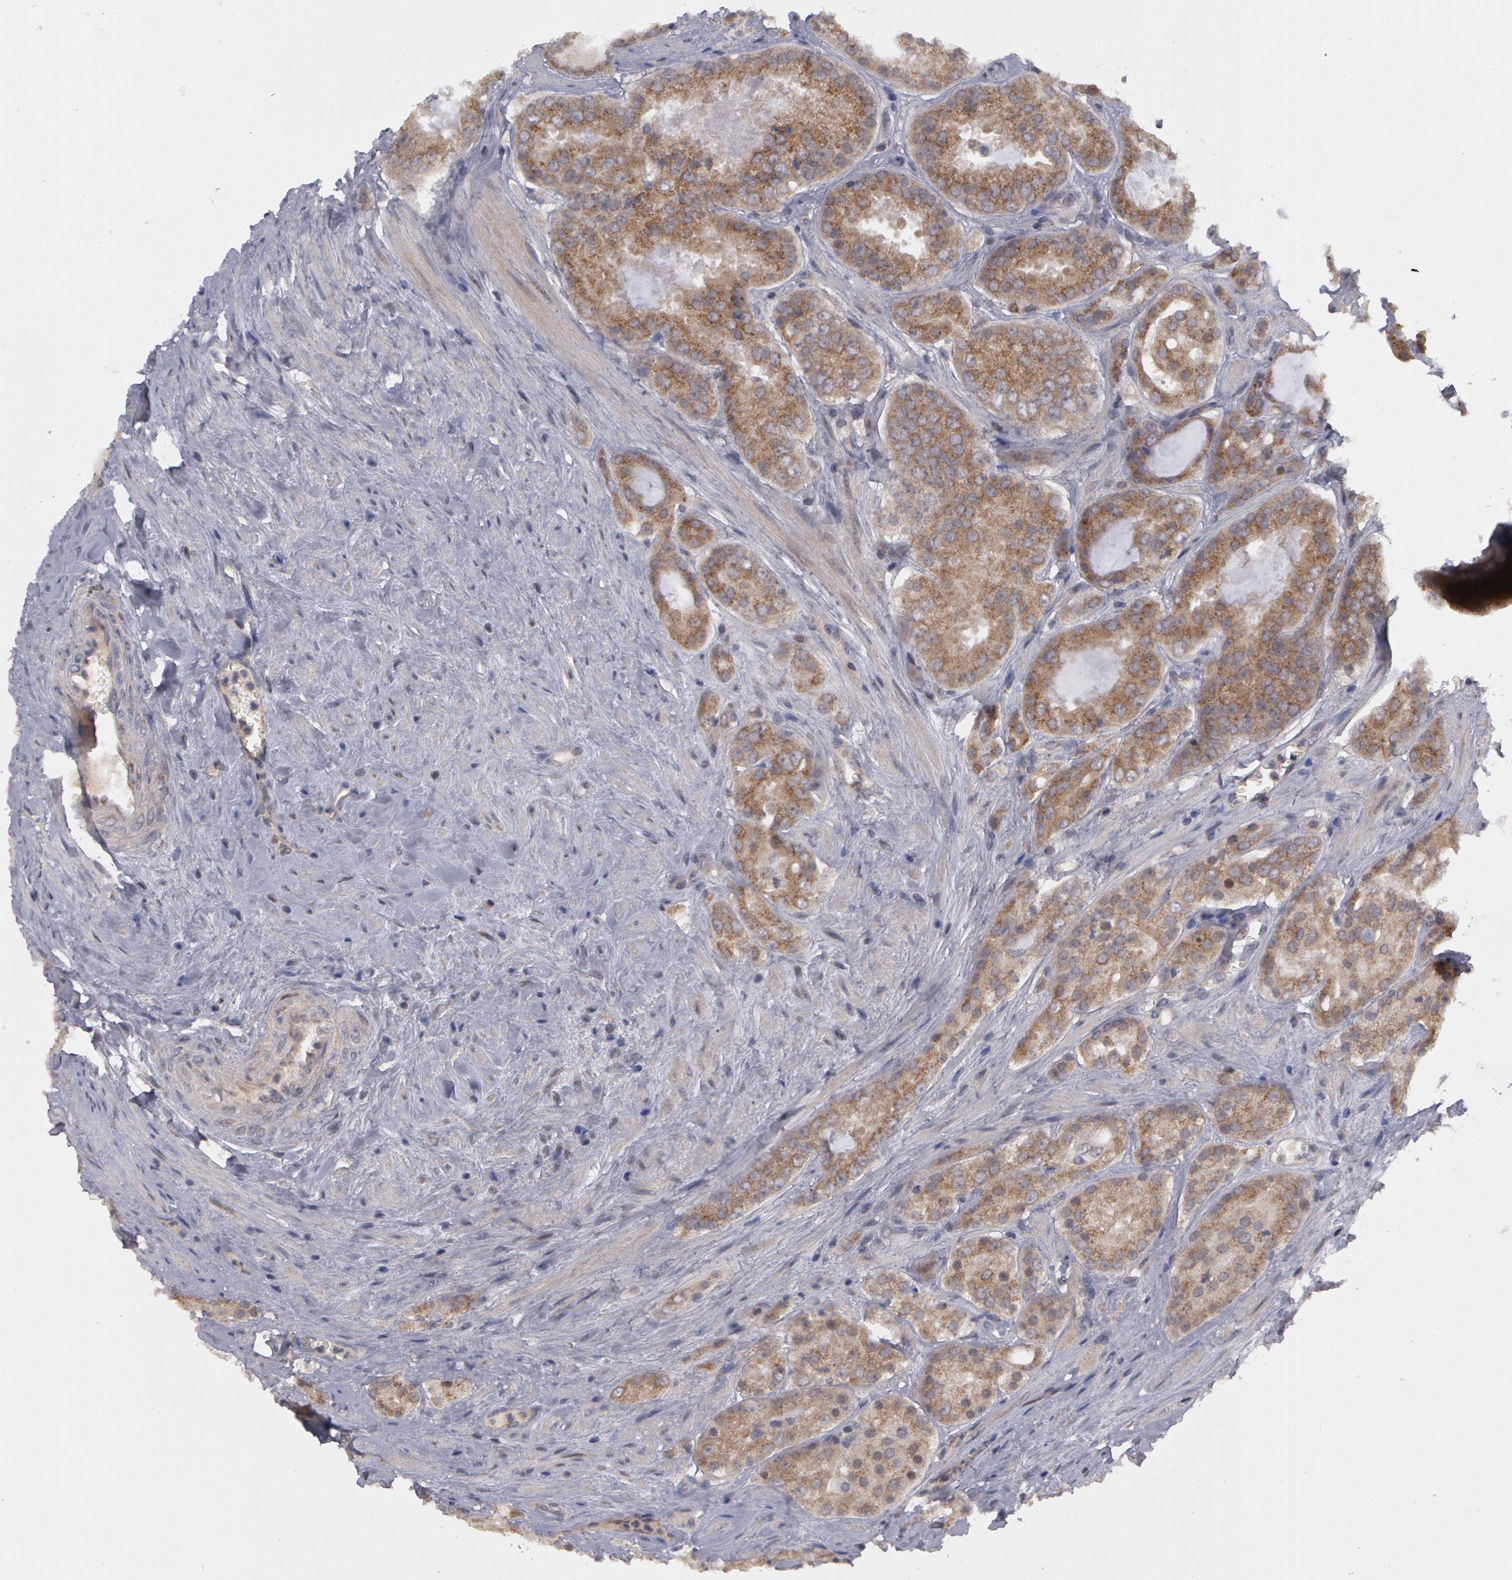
{"staining": {"intensity": "moderate", "quantity": ">75%", "location": "cytoplasmic/membranous"}, "tissue": "prostate cancer", "cell_type": "Tumor cells", "image_type": "cancer", "snomed": [{"axis": "morphology", "description": "Adenocarcinoma, Medium grade"}, {"axis": "topography", "description": "Prostate"}], "caption": "Moderate cytoplasmic/membranous staining for a protein is present in about >75% of tumor cells of prostate cancer using immunohistochemistry.", "gene": "STX5", "patient": {"sex": "male", "age": 60}}